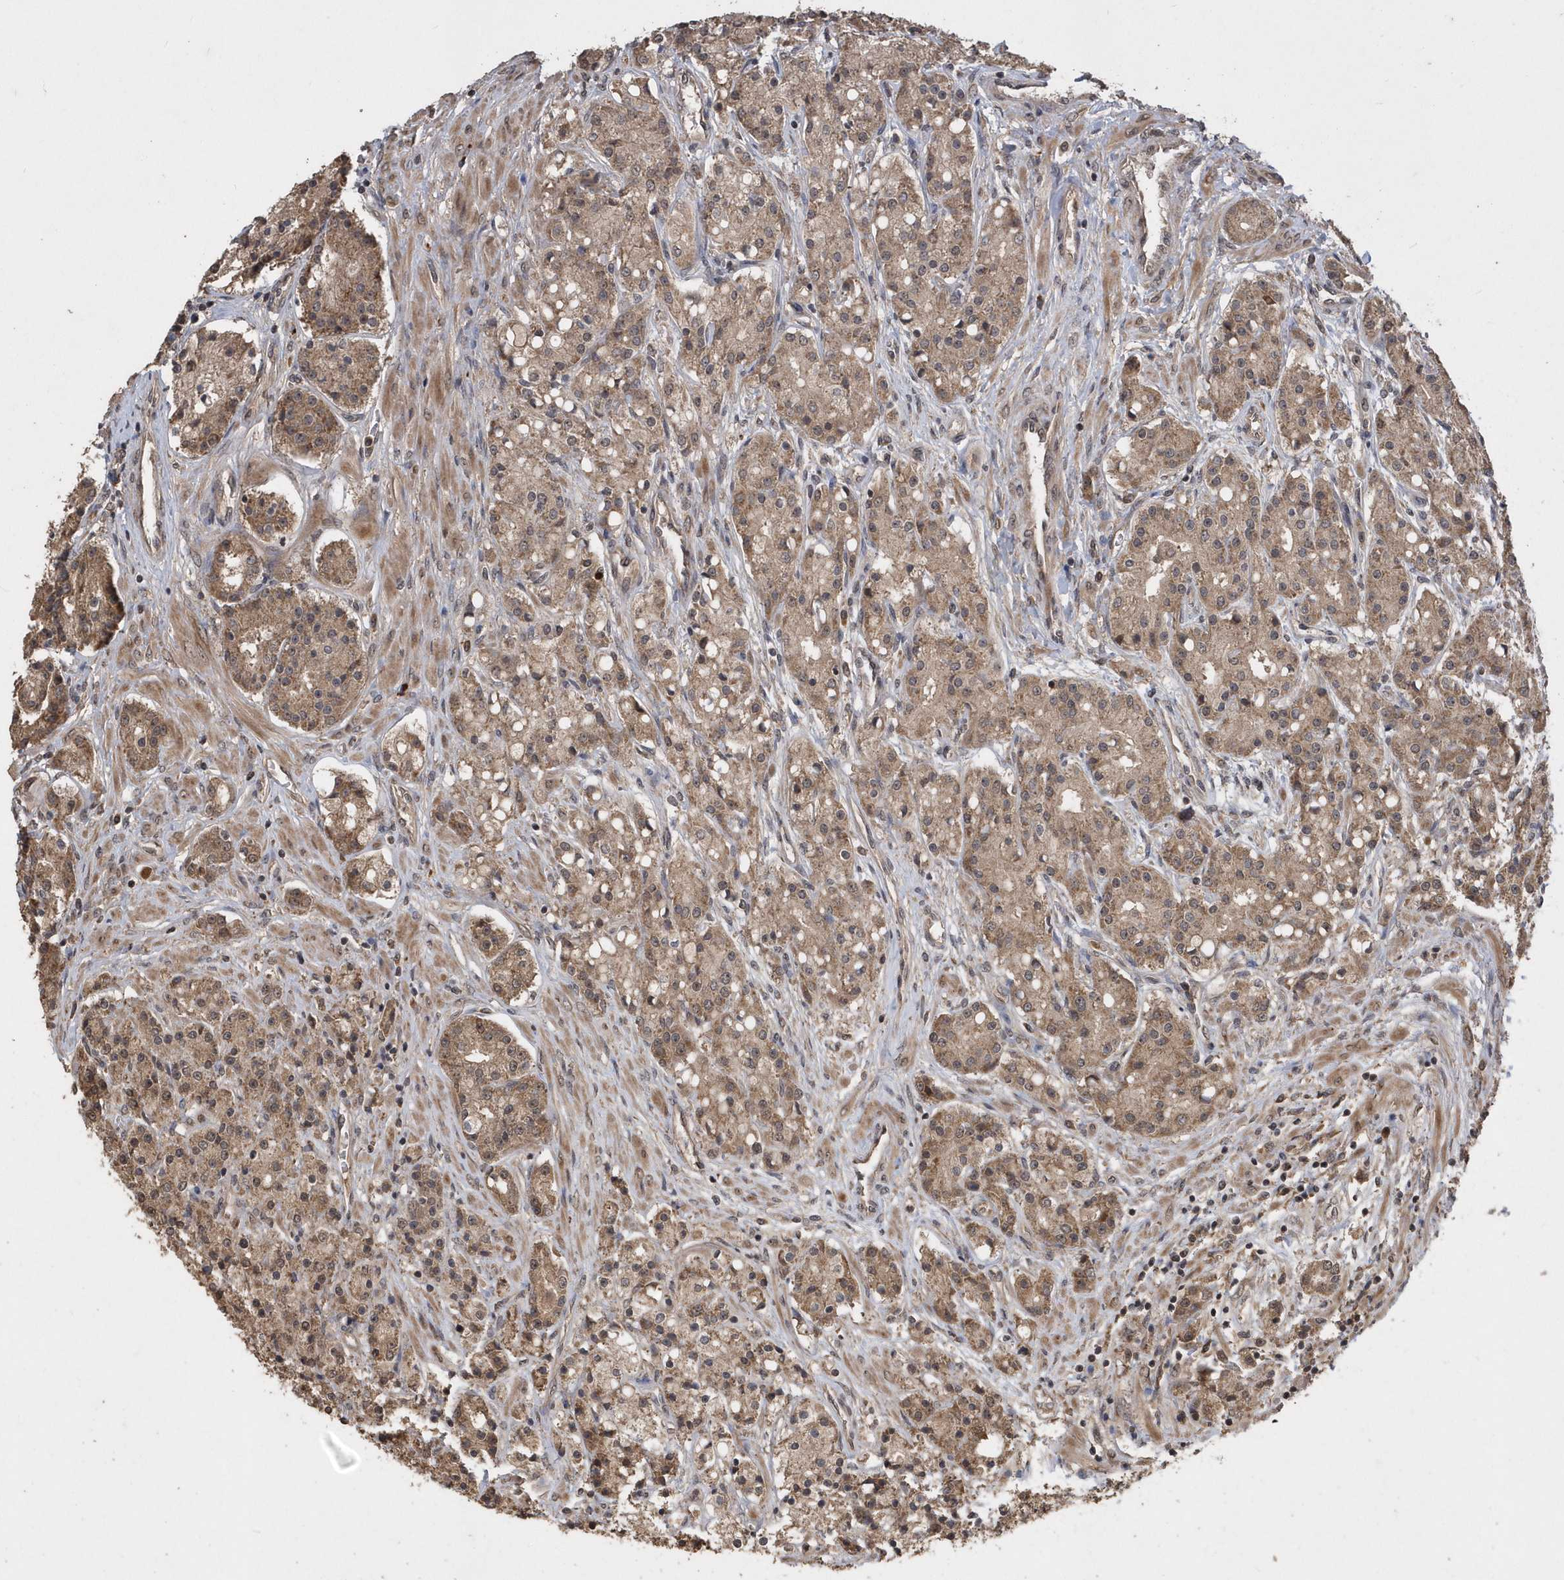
{"staining": {"intensity": "moderate", "quantity": ">75%", "location": "cytoplasmic/membranous"}, "tissue": "prostate cancer", "cell_type": "Tumor cells", "image_type": "cancer", "snomed": [{"axis": "morphology", "description": "Adenocarcinoma, High grade"}, {"axis": "topography", "description": "Prostate"}], "caption": "A histopathology image of human adenocarcinoma (high-grade) (prostate) stained for a protein demonstrates moderate cytoplasmic/membranous brown staining in tumor cells.", "gene": "WASHC5", "patient": {"sex": "male", "age": 60}}